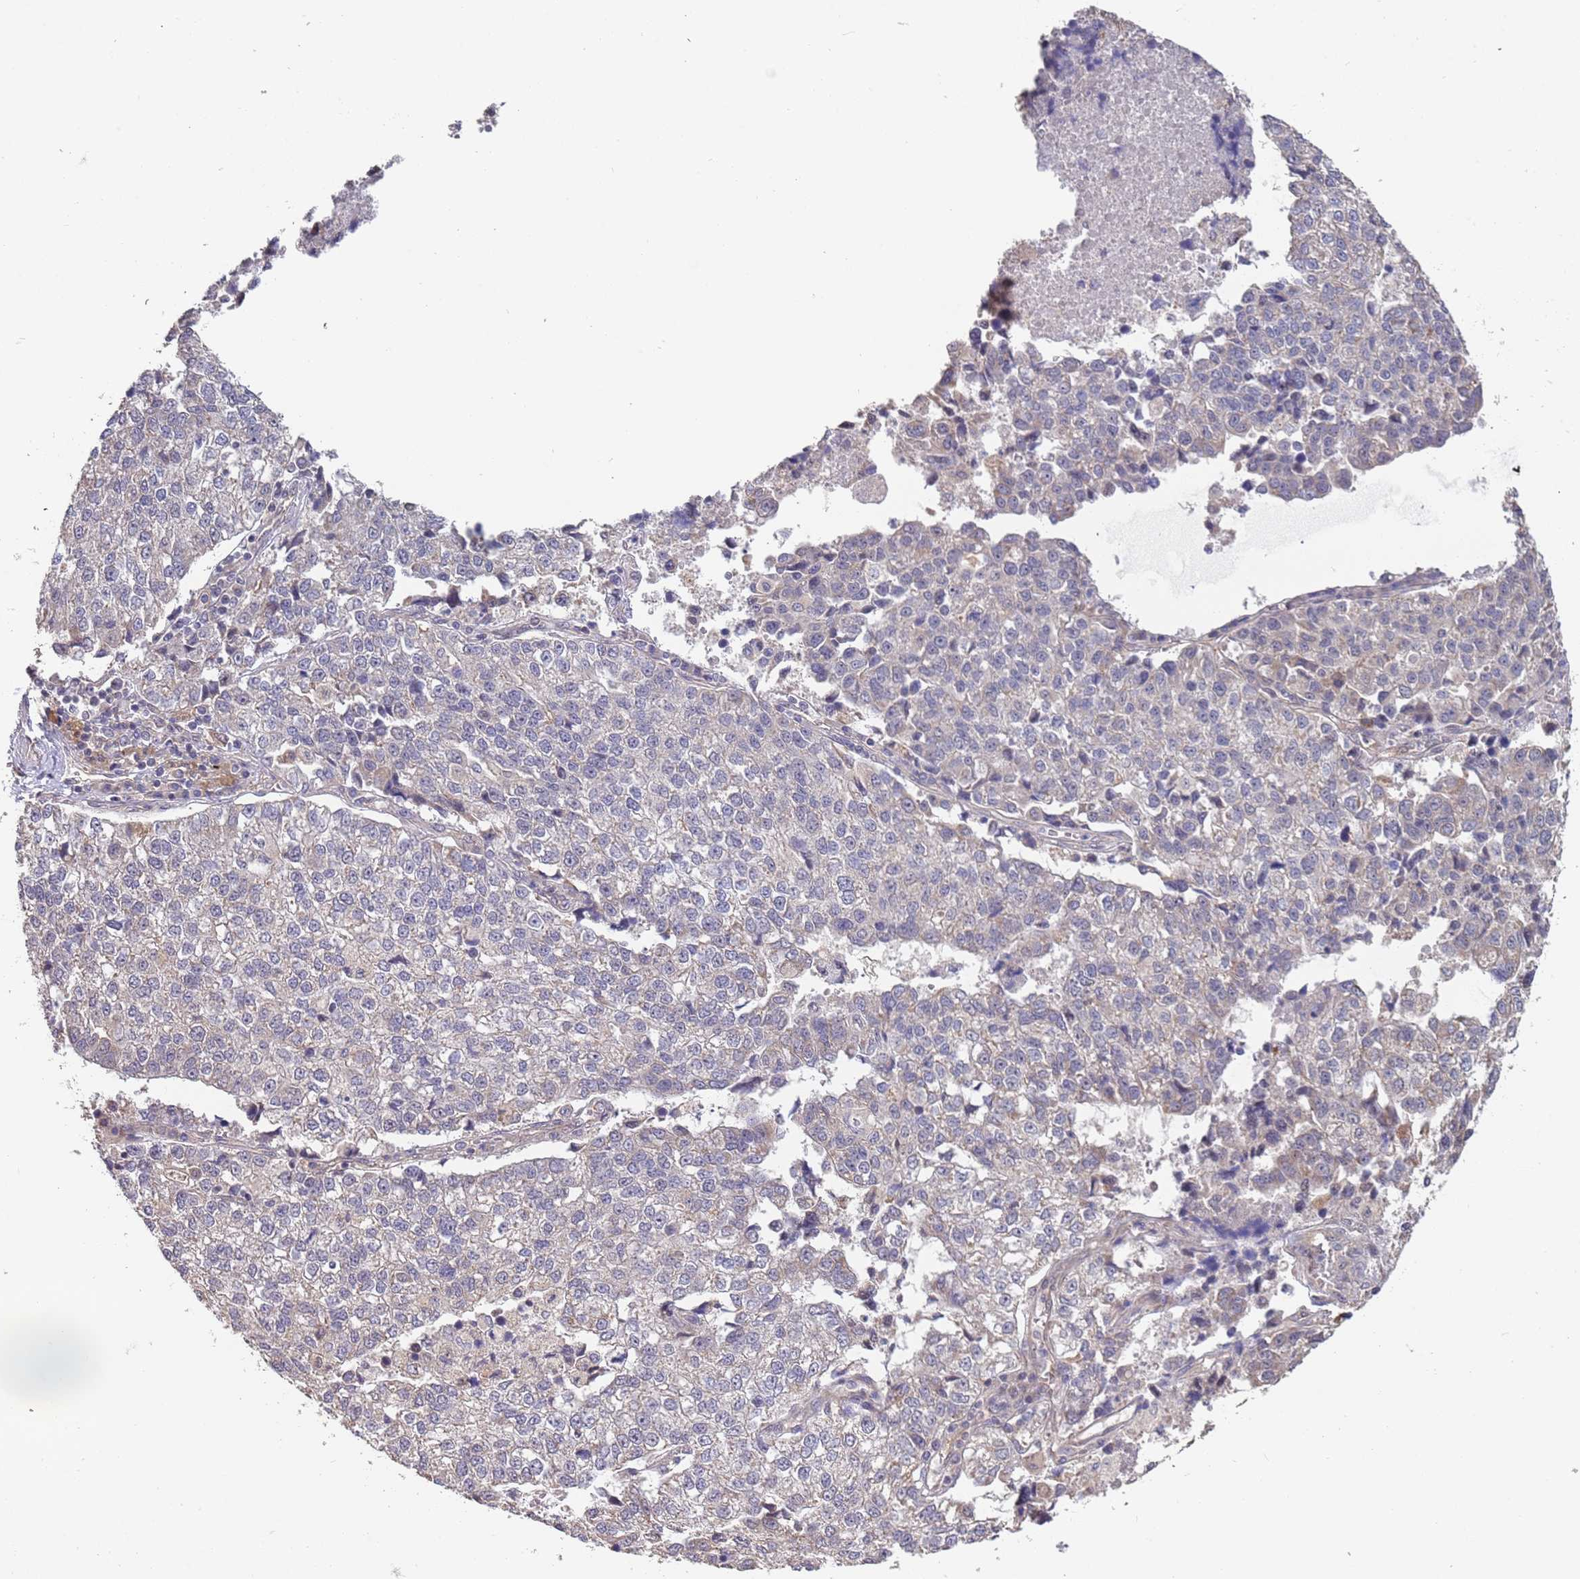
{"staining": {"intensity": "negative", "quantity": "none", "location": "none"}, "tissue": "lung cancer", "cell_type": "Tumor cells", "image_type": "cancer", "snomed": [{"axis": "morphology", "description": "Adenocarcinoma, NOS"}, {"axis": "topography", "description": "Lung"}], "caption": "Immunohistochemistry image of lung cancer stained for a protein (brown), which exhibits no positivity in tumor cells.", "gene": "TMEM64", "patient": {"sex": "male", "age": 49}}